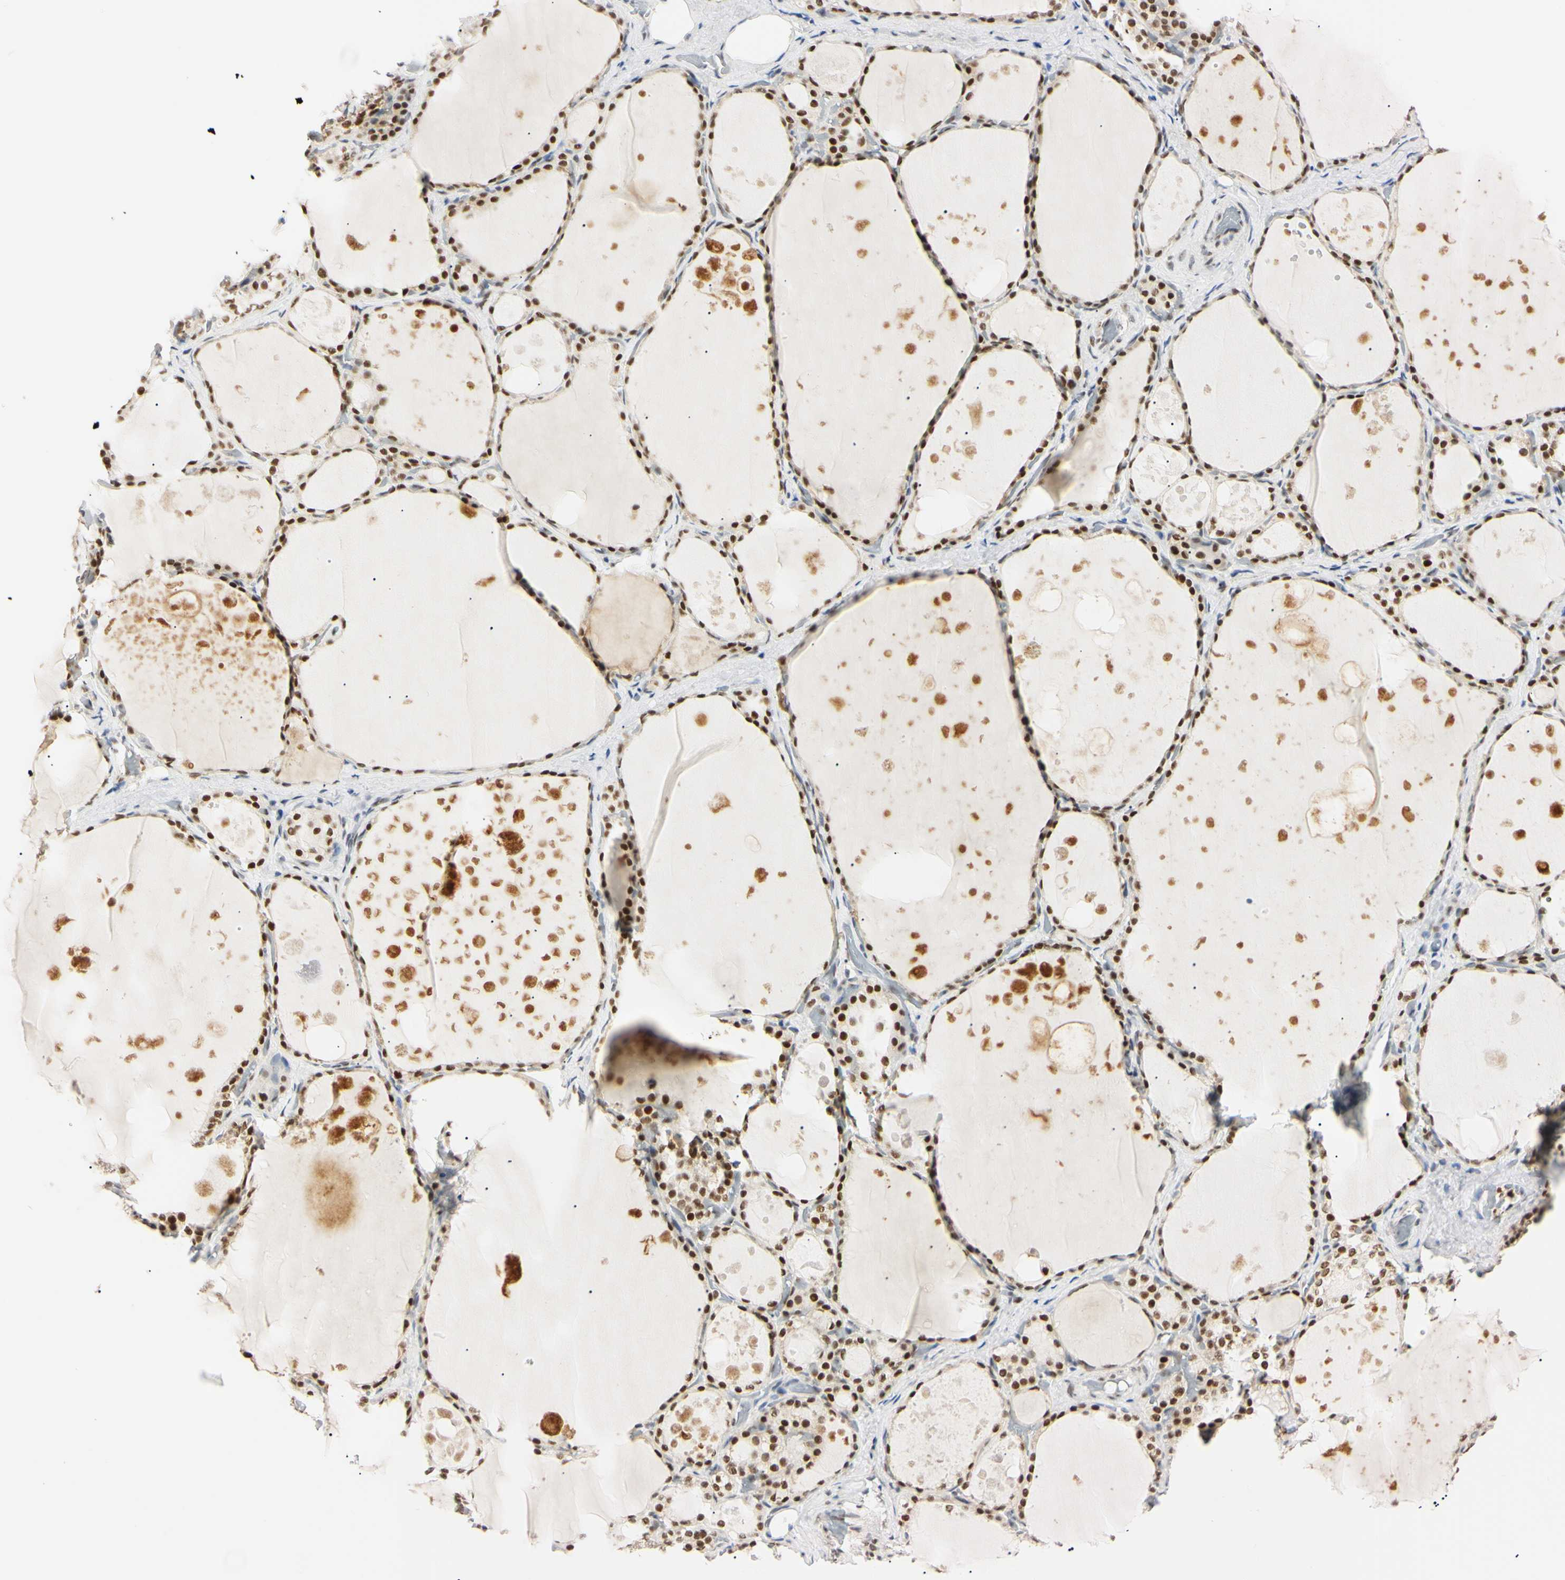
{"staining": {"intensity": "strong", "quantity": ">75%", "location": "cytoplasmic/membranous,nuclear"}, "tissue": "thyroid gland", "cell_type": "Glandular cells", "image_type": "normal", "snomed": [{"axis": "morphology", "description": "Normal tissue, NOS"}, {"axis": "topography", "description": "Thyroid gland"}], "caption": "Immunohistochemical staining of normal human thyroid gland exhibits >75% levels of strong cytoplasmic/membranous,nuclear protein expression in approximately >75% of glandular cells. The staining is performed using DAB (3,3'-diaminobenzidine) brown chromogen to label protein expression. The nuclei are counter-stained blue using hematoxylin.", "gene": "ZNF134", "patient": {"sex": "male", "age": 61}}